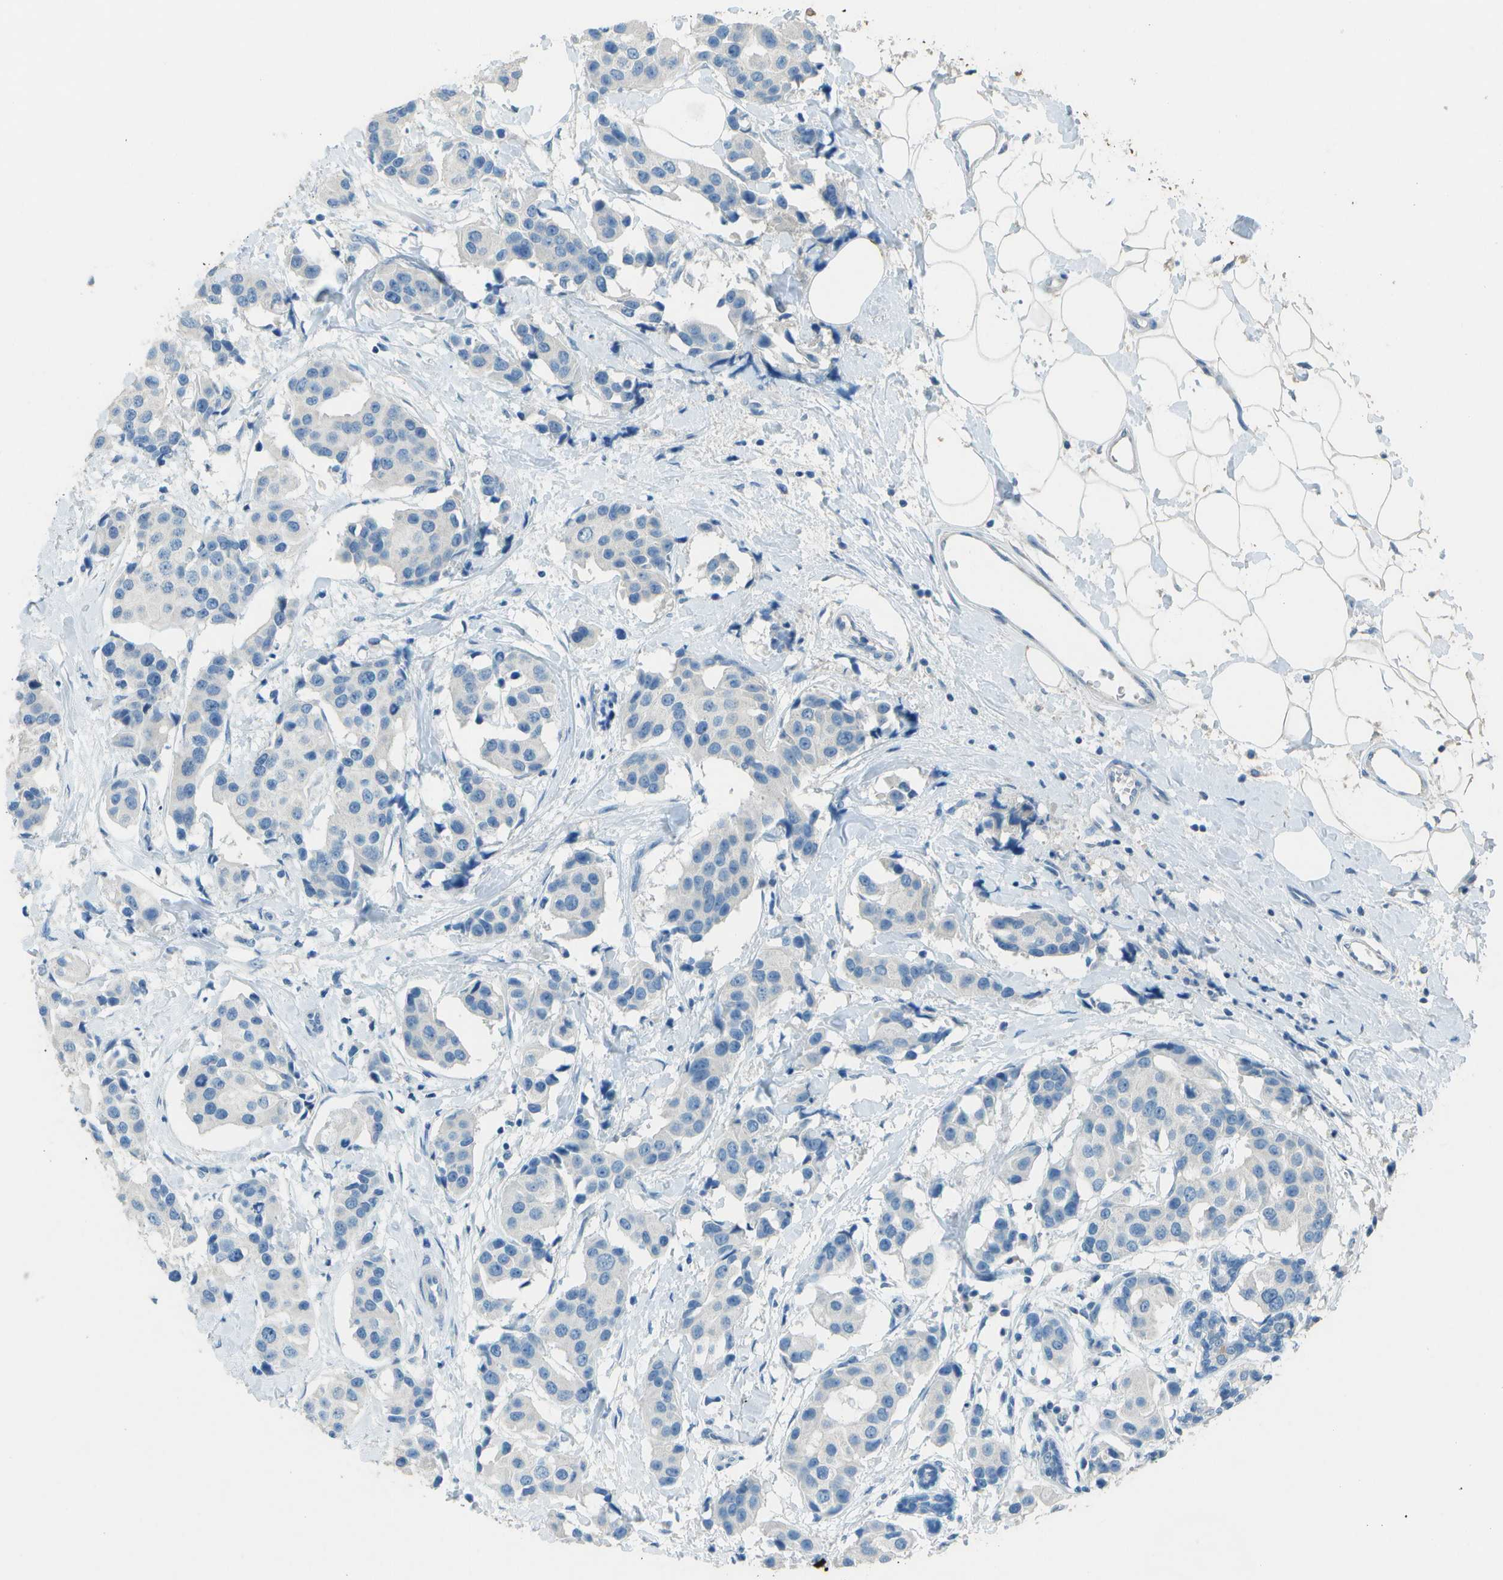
{"staining": {"intensity": "negative", "quantity": "none", "location": "none"}, "tissue": "breast cancer", "cell_type": "Tumor cells", "image_type": "cancer", "snomed": [{"axis": "morphology", "description": "Normal tissue, NOS"}, {"axis": "morphology", "description": "Duct carcinoma"}, {"axis": "topography", "description": "Breast"}], "caption": "An immunohistochemistry (IHC) micrograph of breast infiltrating ductal carcinoma is shown. There is no staining in tumor cells of breast infiltrating ductal carcinoma.", "gene": "LGI2", "patient": {"sex": "female", "age": 39}}